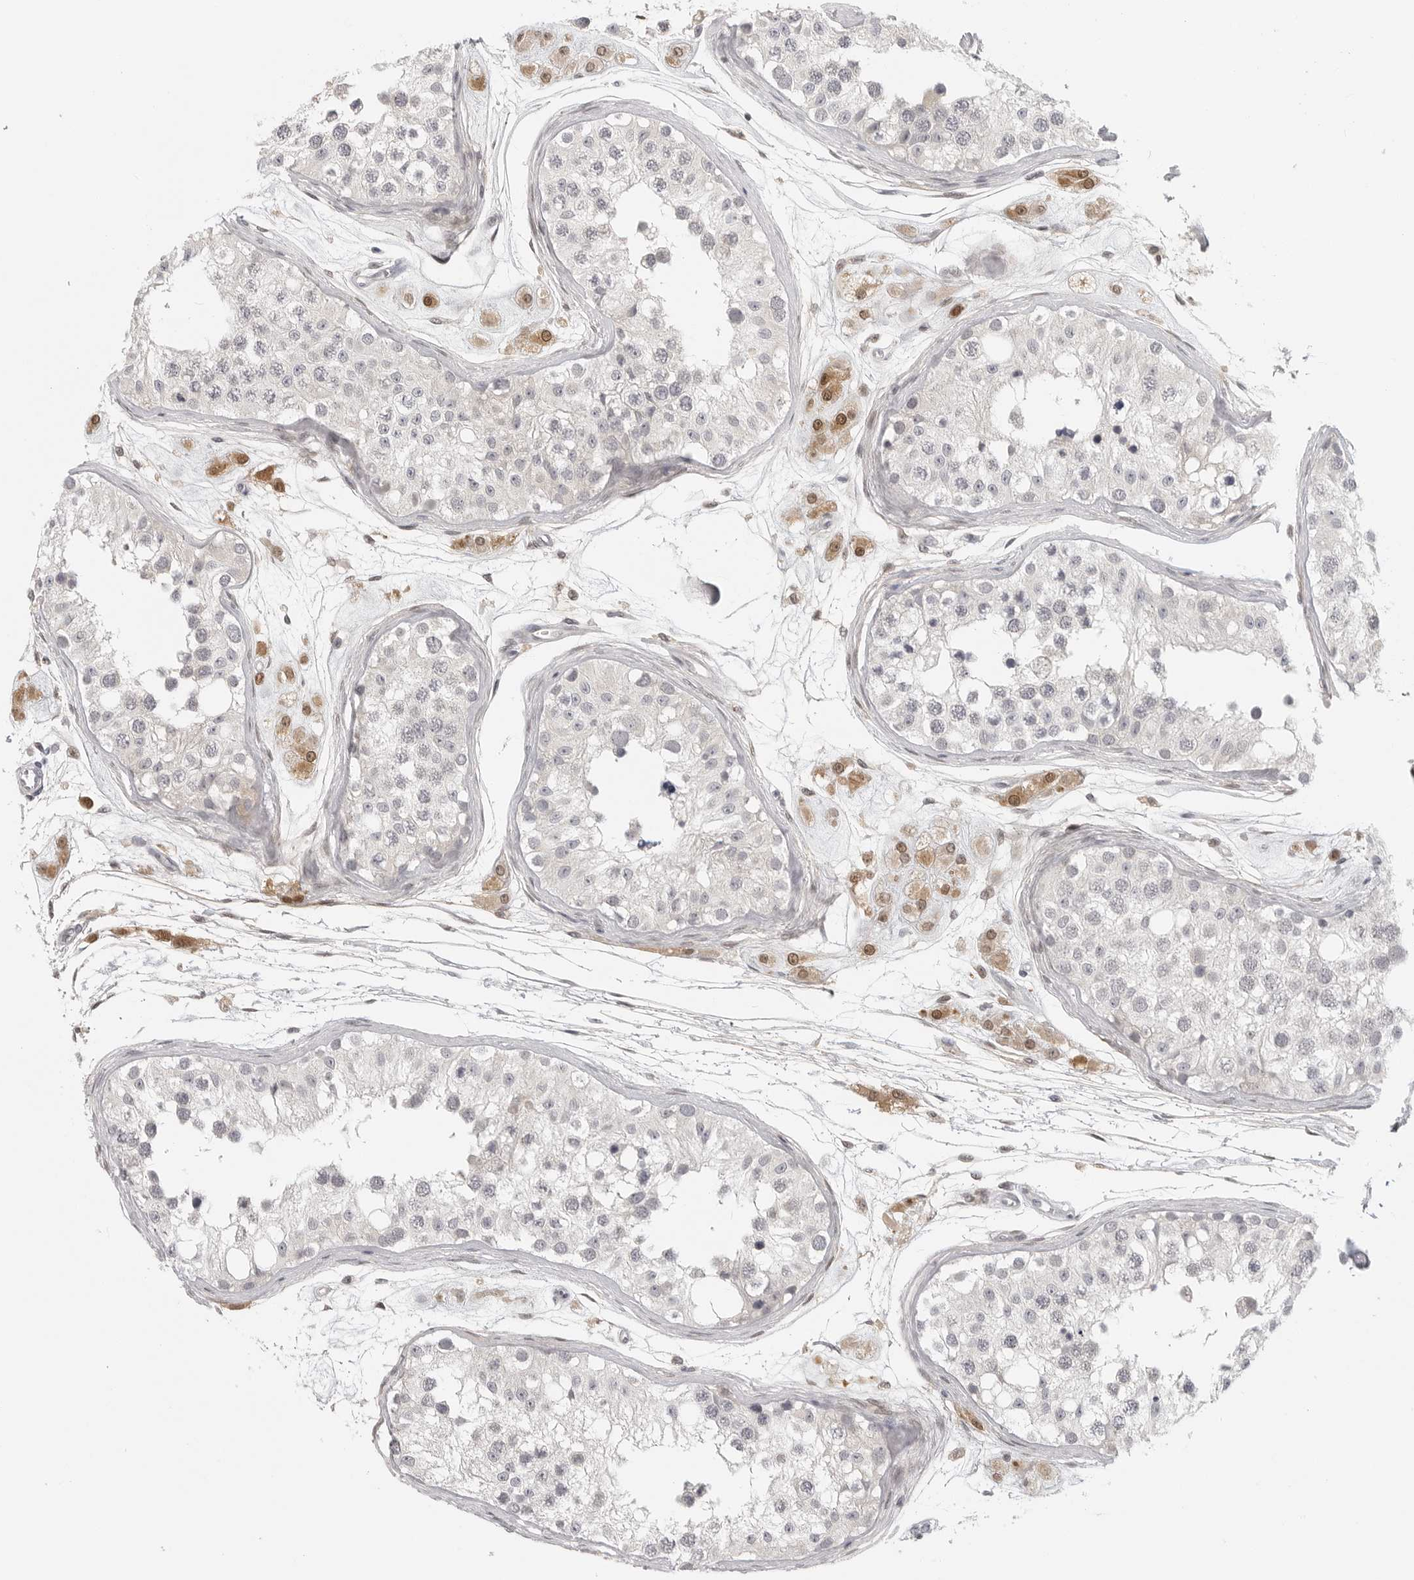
{"staining": {"intensity": "negative", "quantity": "none", "location": "none"}, "tissue": "testis", "cell_type": "Cells in seminiferous ducts", "image_type": "normal", "snomed": [{"axis": "morphology", "description": "Normal tissue, NOS"}, {"axis": "morphology", "description": "Adenocarcinoma, metastatic, NOS"}, {"axis": "topography", "description": "Testis"}], "caption": "DAB immunohistochemical staining of unremarkable testis reveals no significant expression in cells in seminiferous ducts.", "gene": "CTIF", "patient": {"sex": "male", "age": 26}}